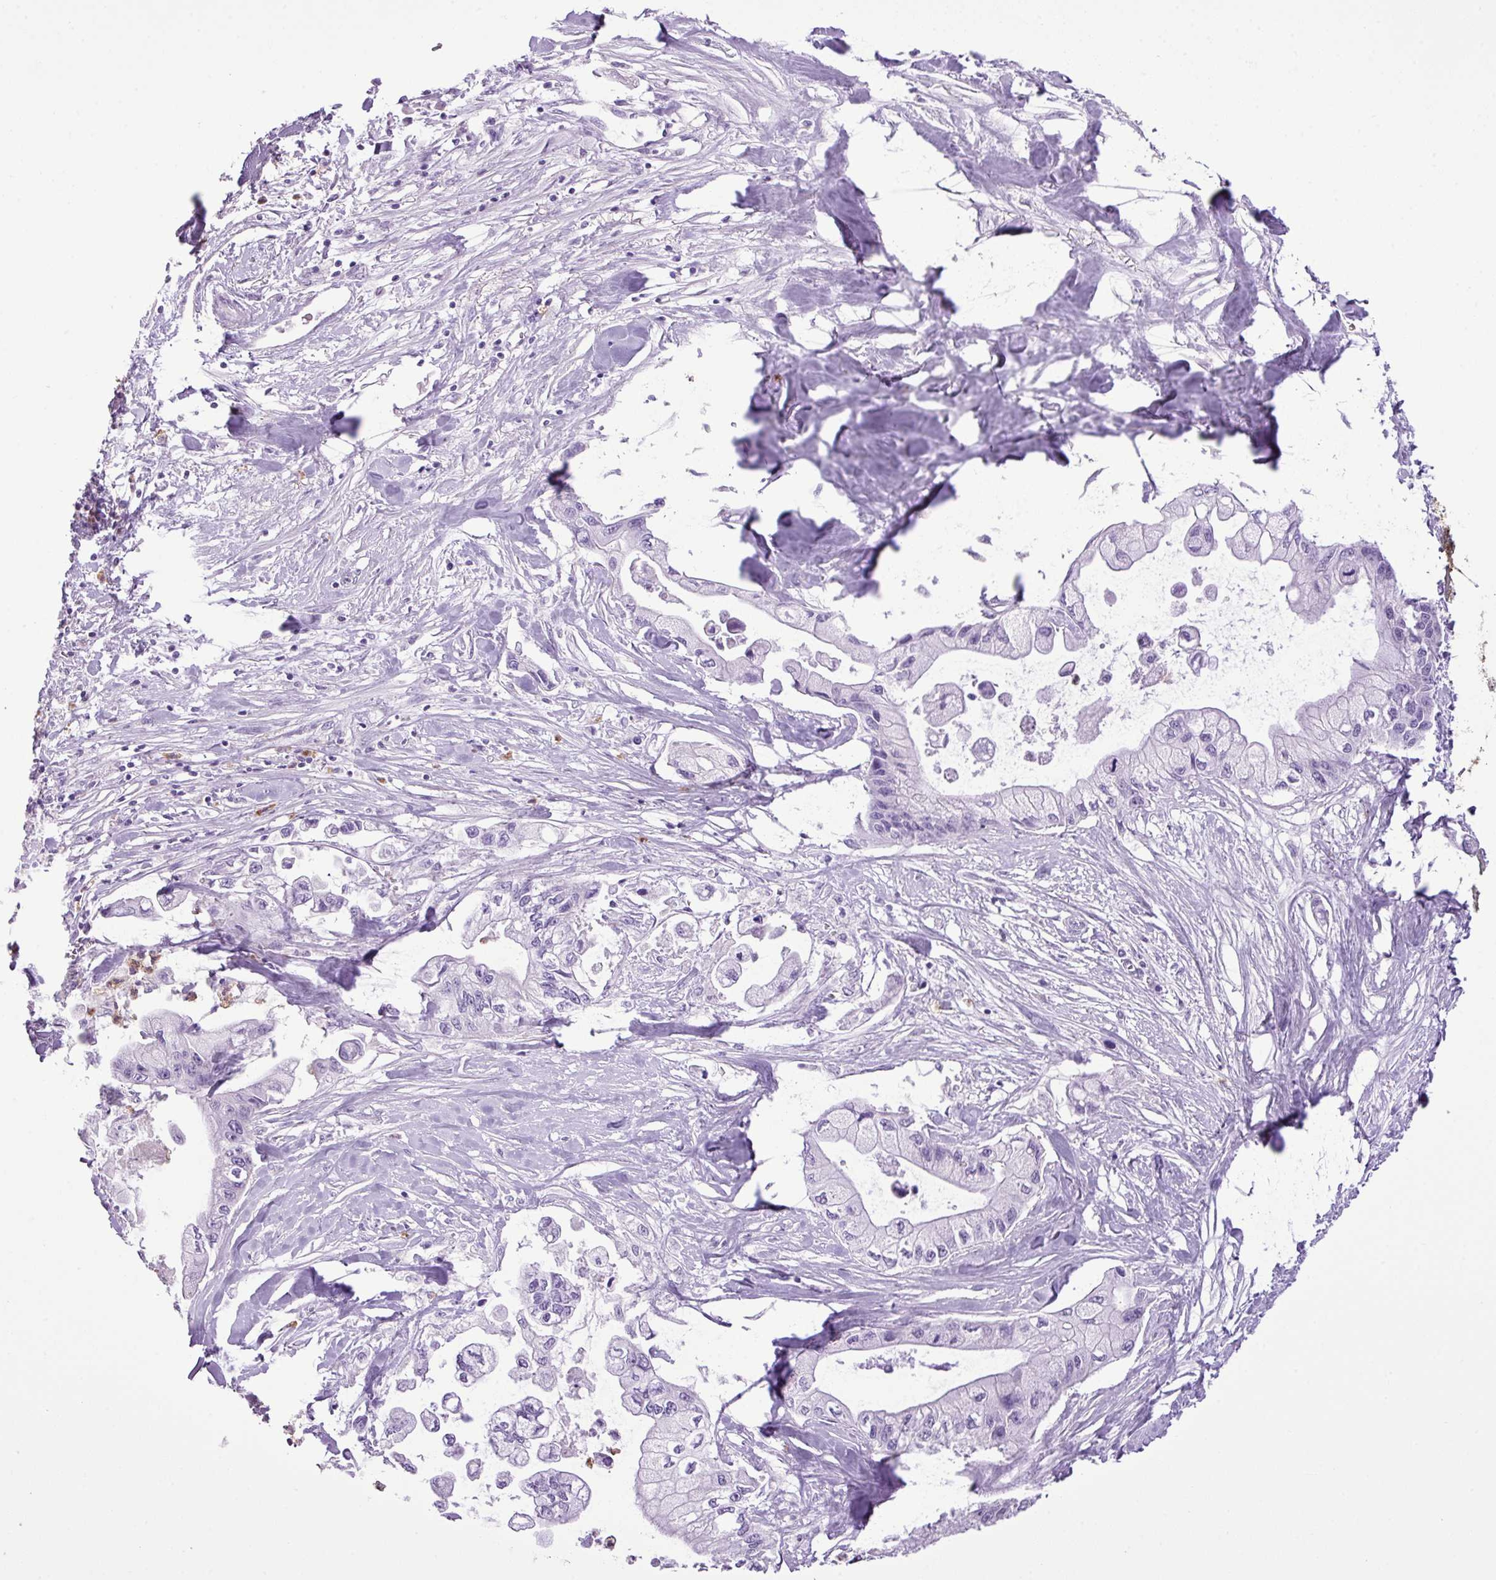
{"staining": {"intensity": "negative", "quantity": "none", "location": "none"}, "tissue": "pancreatic cancer", "cell_type": "Tumor cells", "image_type": "cancer", "snomed": [{"axis": "morphology", "description": "Adenocarcinoma, NOS"}, {"axis": "topography", "description": "Pancreas"}], "caption": "Pancreatic cancer (adenocarcinoma) was stained to show a protein in brown. There is no significant staining in tumor cells.", "gene": "HTR3E", "patient": {"sex": "male", "age": 61}}